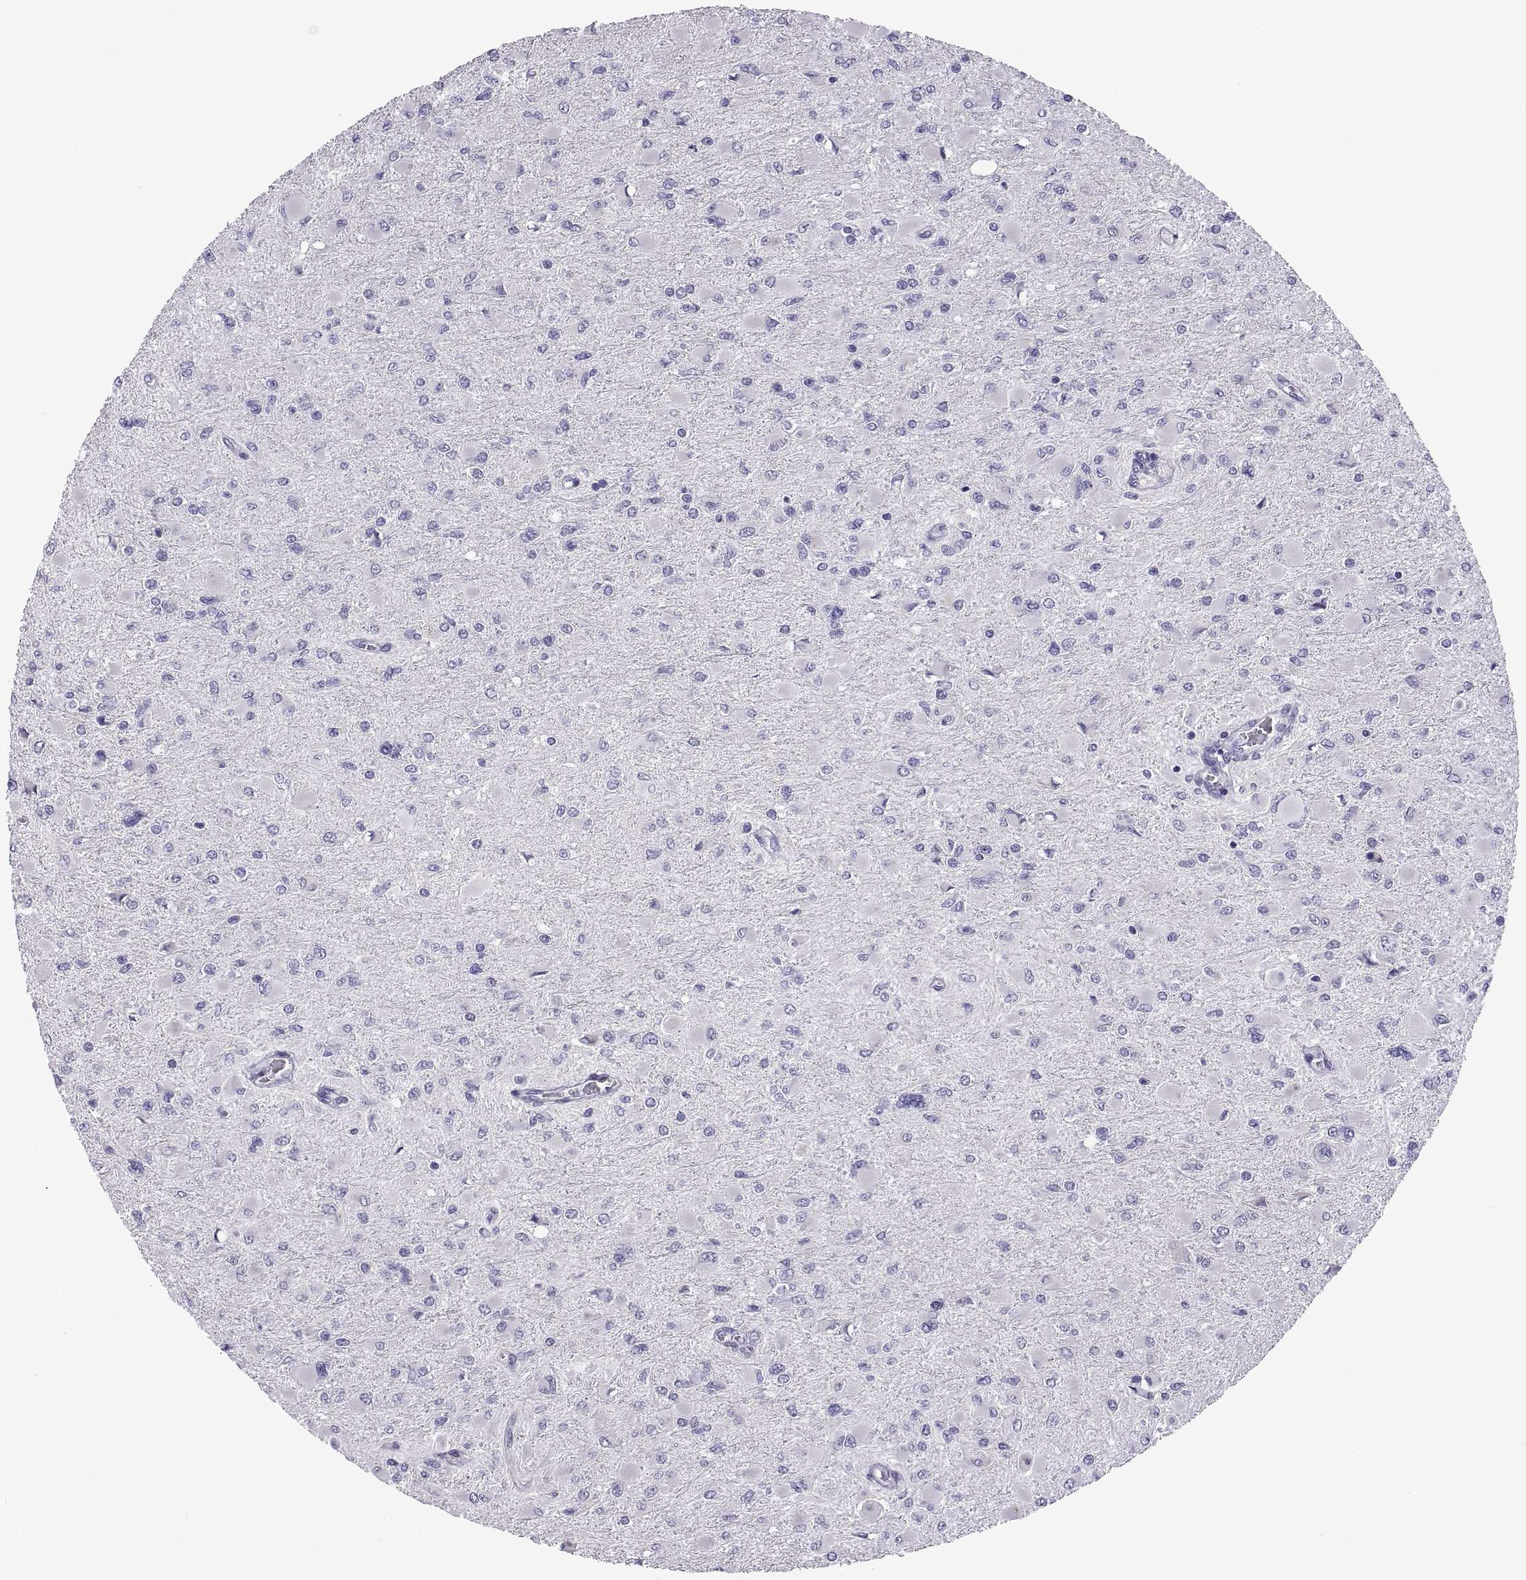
{"staining": {"intensity": "negative", "quantity": "none", "location": "none"}, "tissue": "glioma", "cell_type": "Tumor cells", "image_type": "cancer", "snomed": [{"axis": "morphology", "description": "Glioma, malignant, High grade"}, {"axis": "topography", "description": "Cerebral cortex"}], "caption": "Immunohistochemical staining of glioma exhibits no significant expression in tumor cells. Brightfield microscopy of immunohistochemistry stained with DAB (3,3'-diaminobenzidine) (brown) and hematoxylin (blue), captured at high magnification.", "gene": "SPDYE1", "patient": {"sex": "female", "age": 36}}